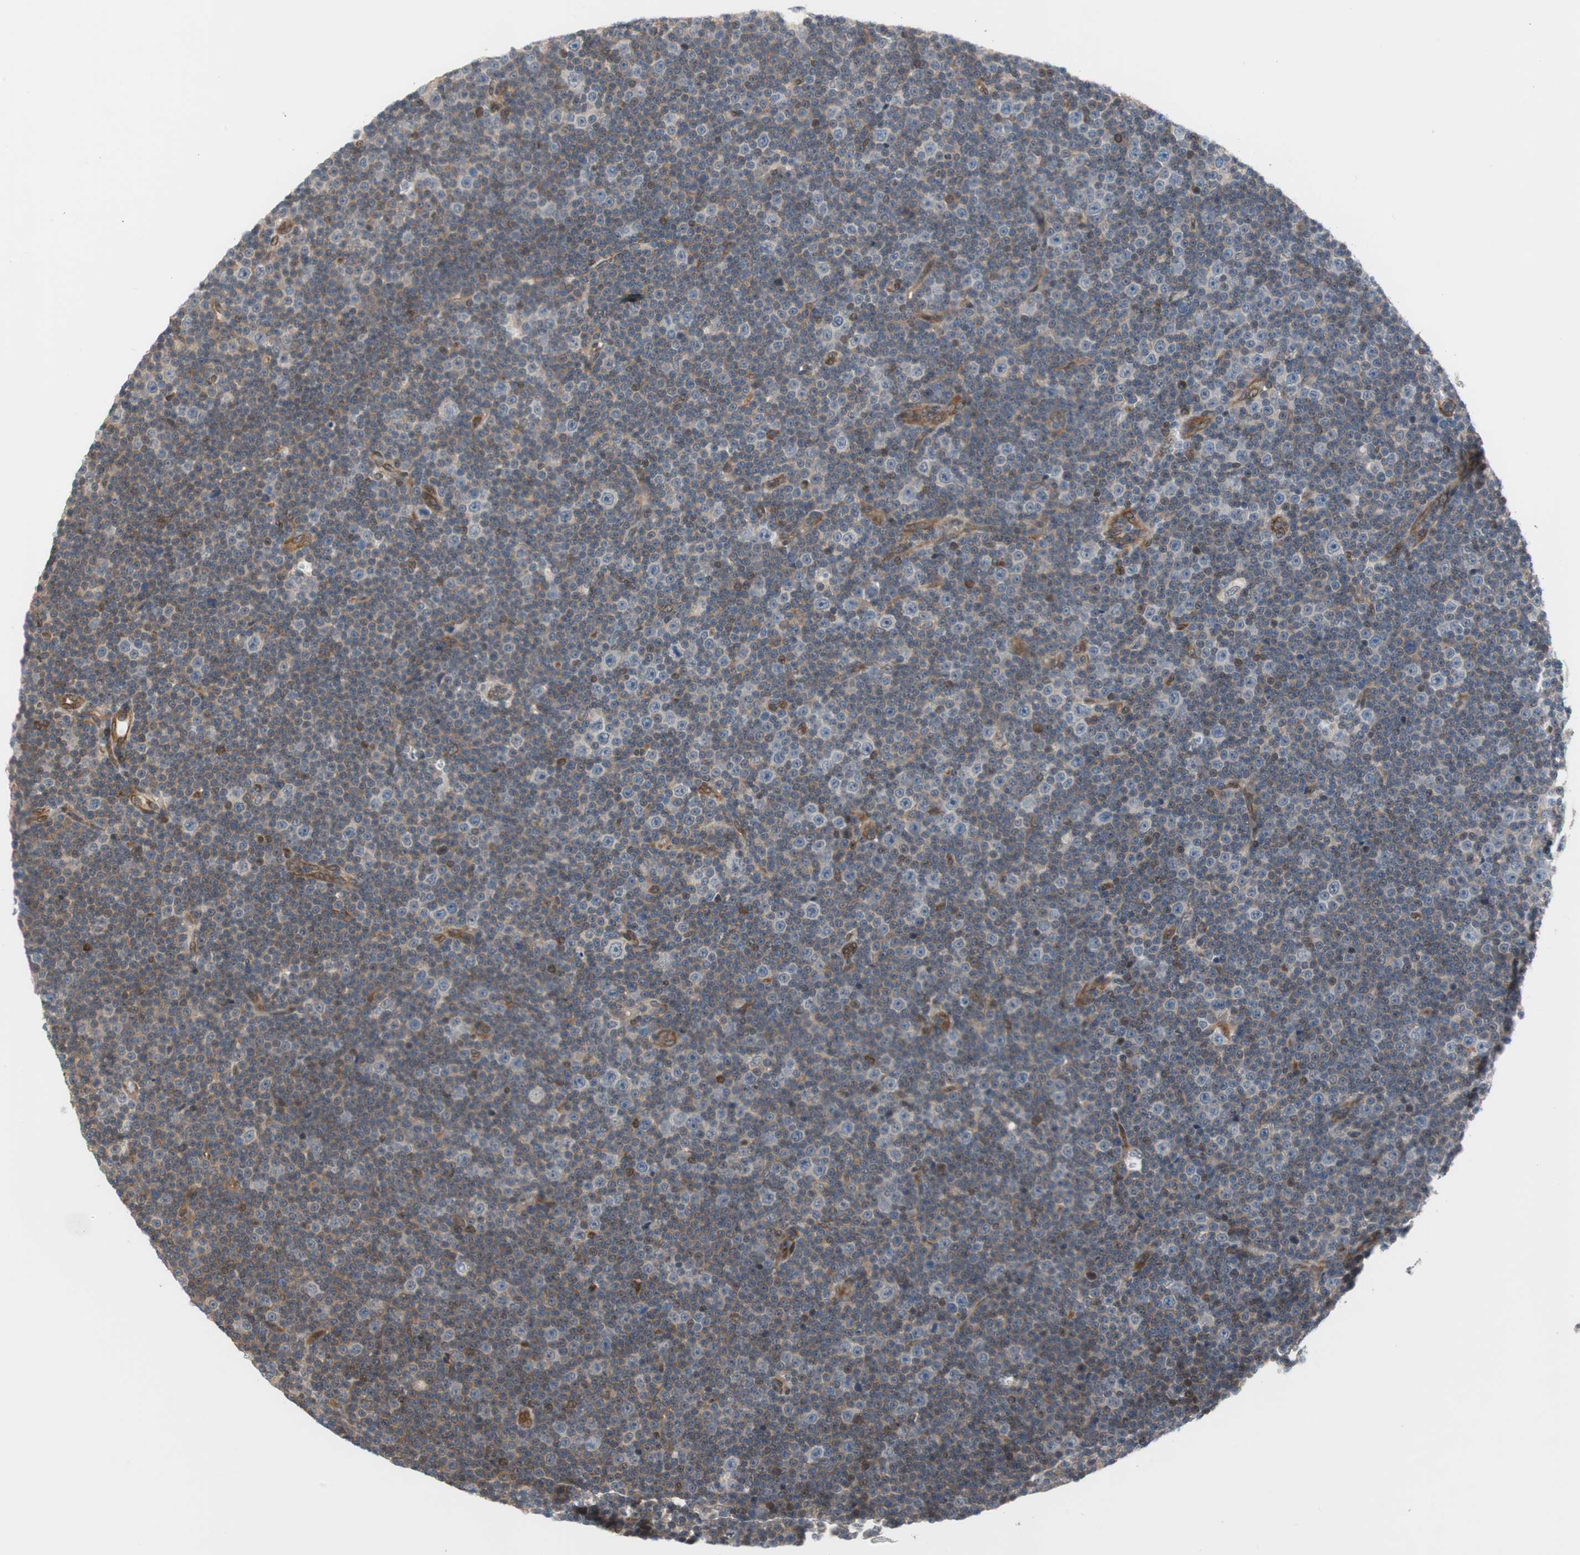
{"staining": {"intensity": "weak", "quantity": "<25%", "location": "cytoplasmic/membranous"}, "tissue": "lymphoma", "cell_type": "Tumor cells", "image_type": "cancer", "snomed": [{"axis": "morphology", "description": "Malignant lymphoma, non-Hodgkin's type, Low grade"}, {"axis": "topography", "description": "Lymph node"}], "caption": "The immunohistochemistry photomicrograph has no significant staining in tumor cells of lymphoma tissue.", "gene": "ZNF512B", "patient": {"sex": "female", "age": 67}}